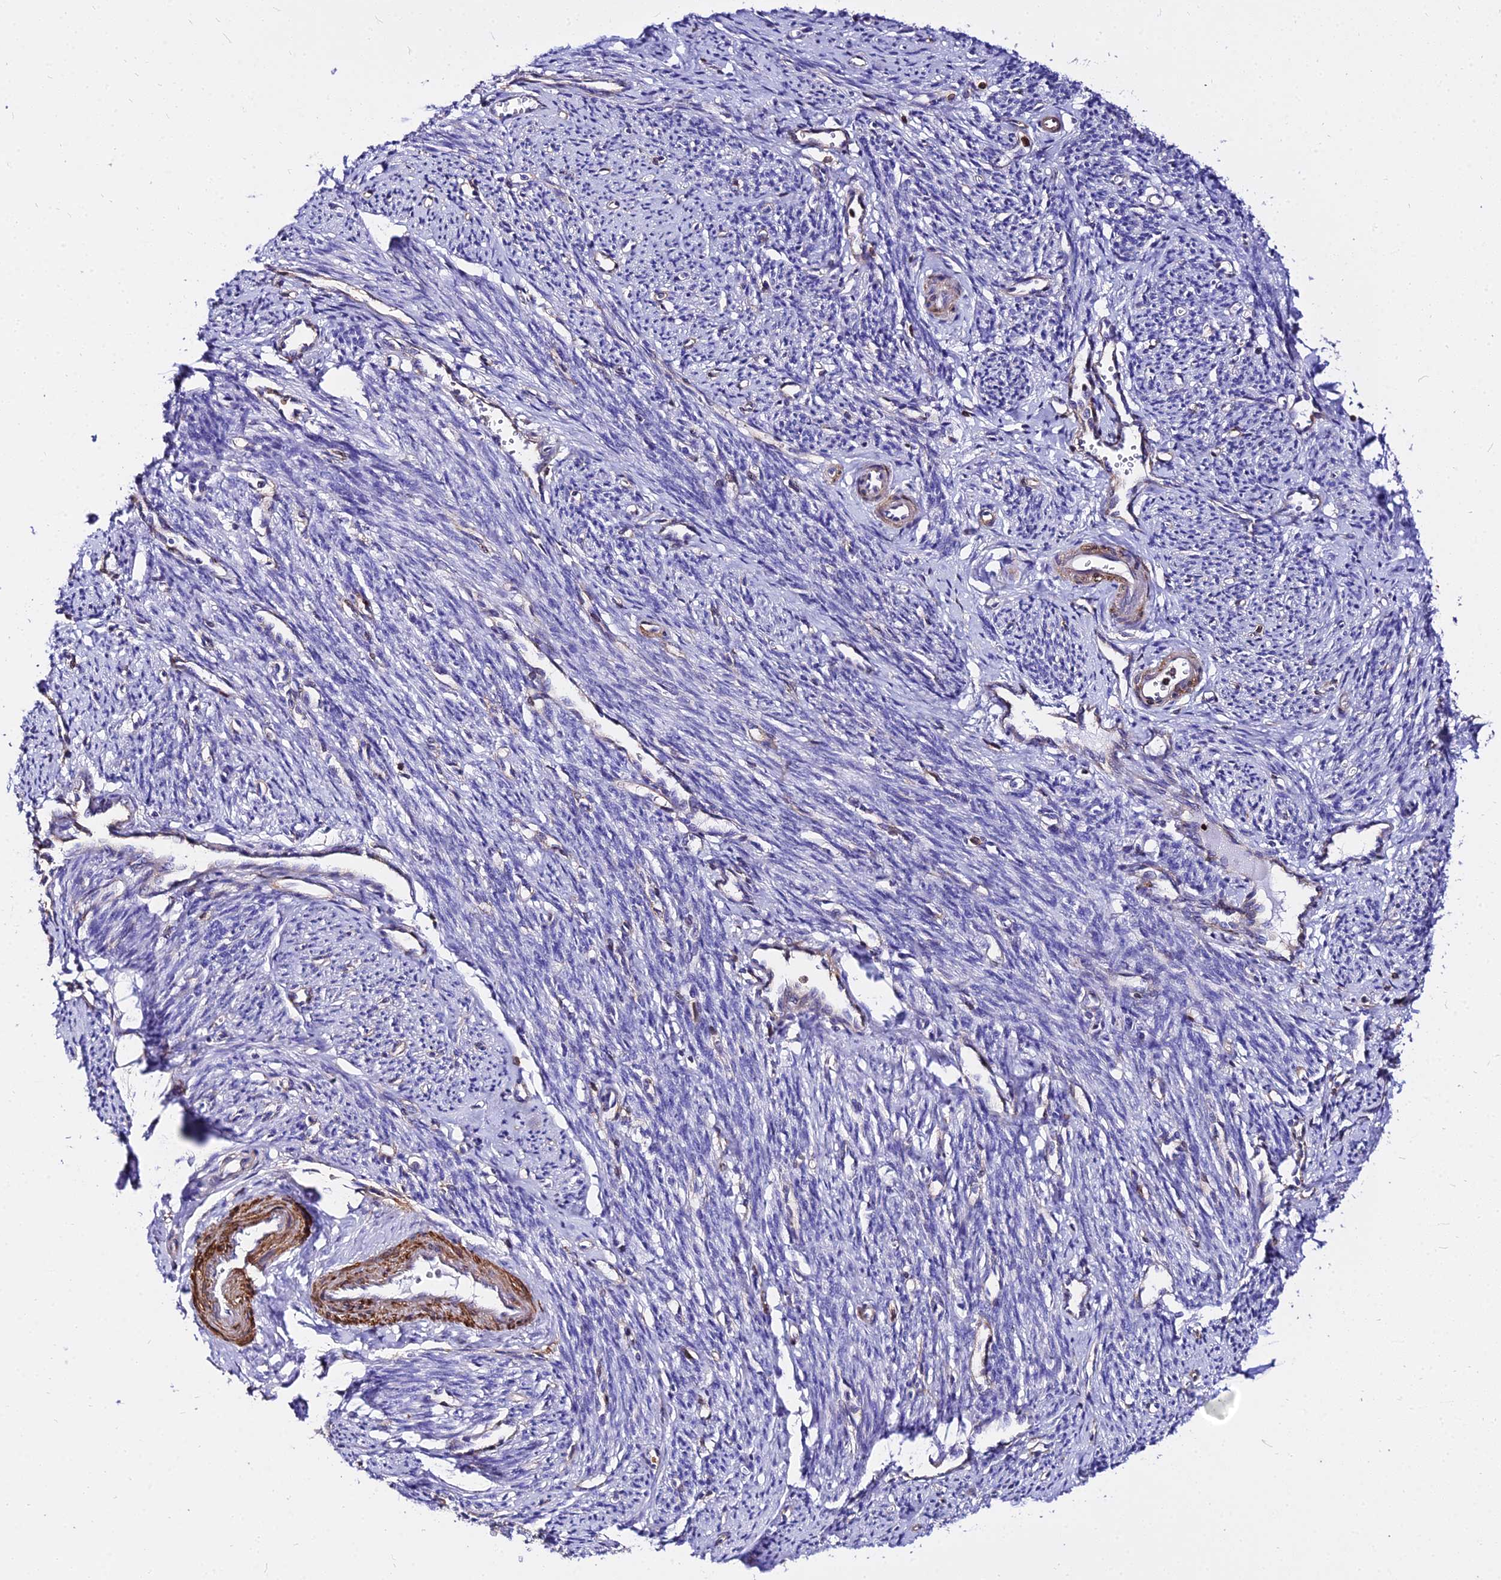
{"staining": {"intensity": "weak", "quantity": "<25%", "location": "cytoplasmic/membranous"}, "tissue": "smooth muscle", "cell_type": "Smooth muscle cells", "image_type": "normal", "snomed": [{"axis": "morphology", "description": "Normal tissue, NOS"}, {"axis": "topography", "description": "Smooth muscle"}, {"axis": "topography", "description": "Uterus"}], "caption": "Immunohistochemistry (IHC) micrograph of normal human smooth muscle stained for a protein (brown), which shows no positivity in smooth muscle cells.", "gene": "CSRP1", "patient": {"sex": "female", "age": 59}}